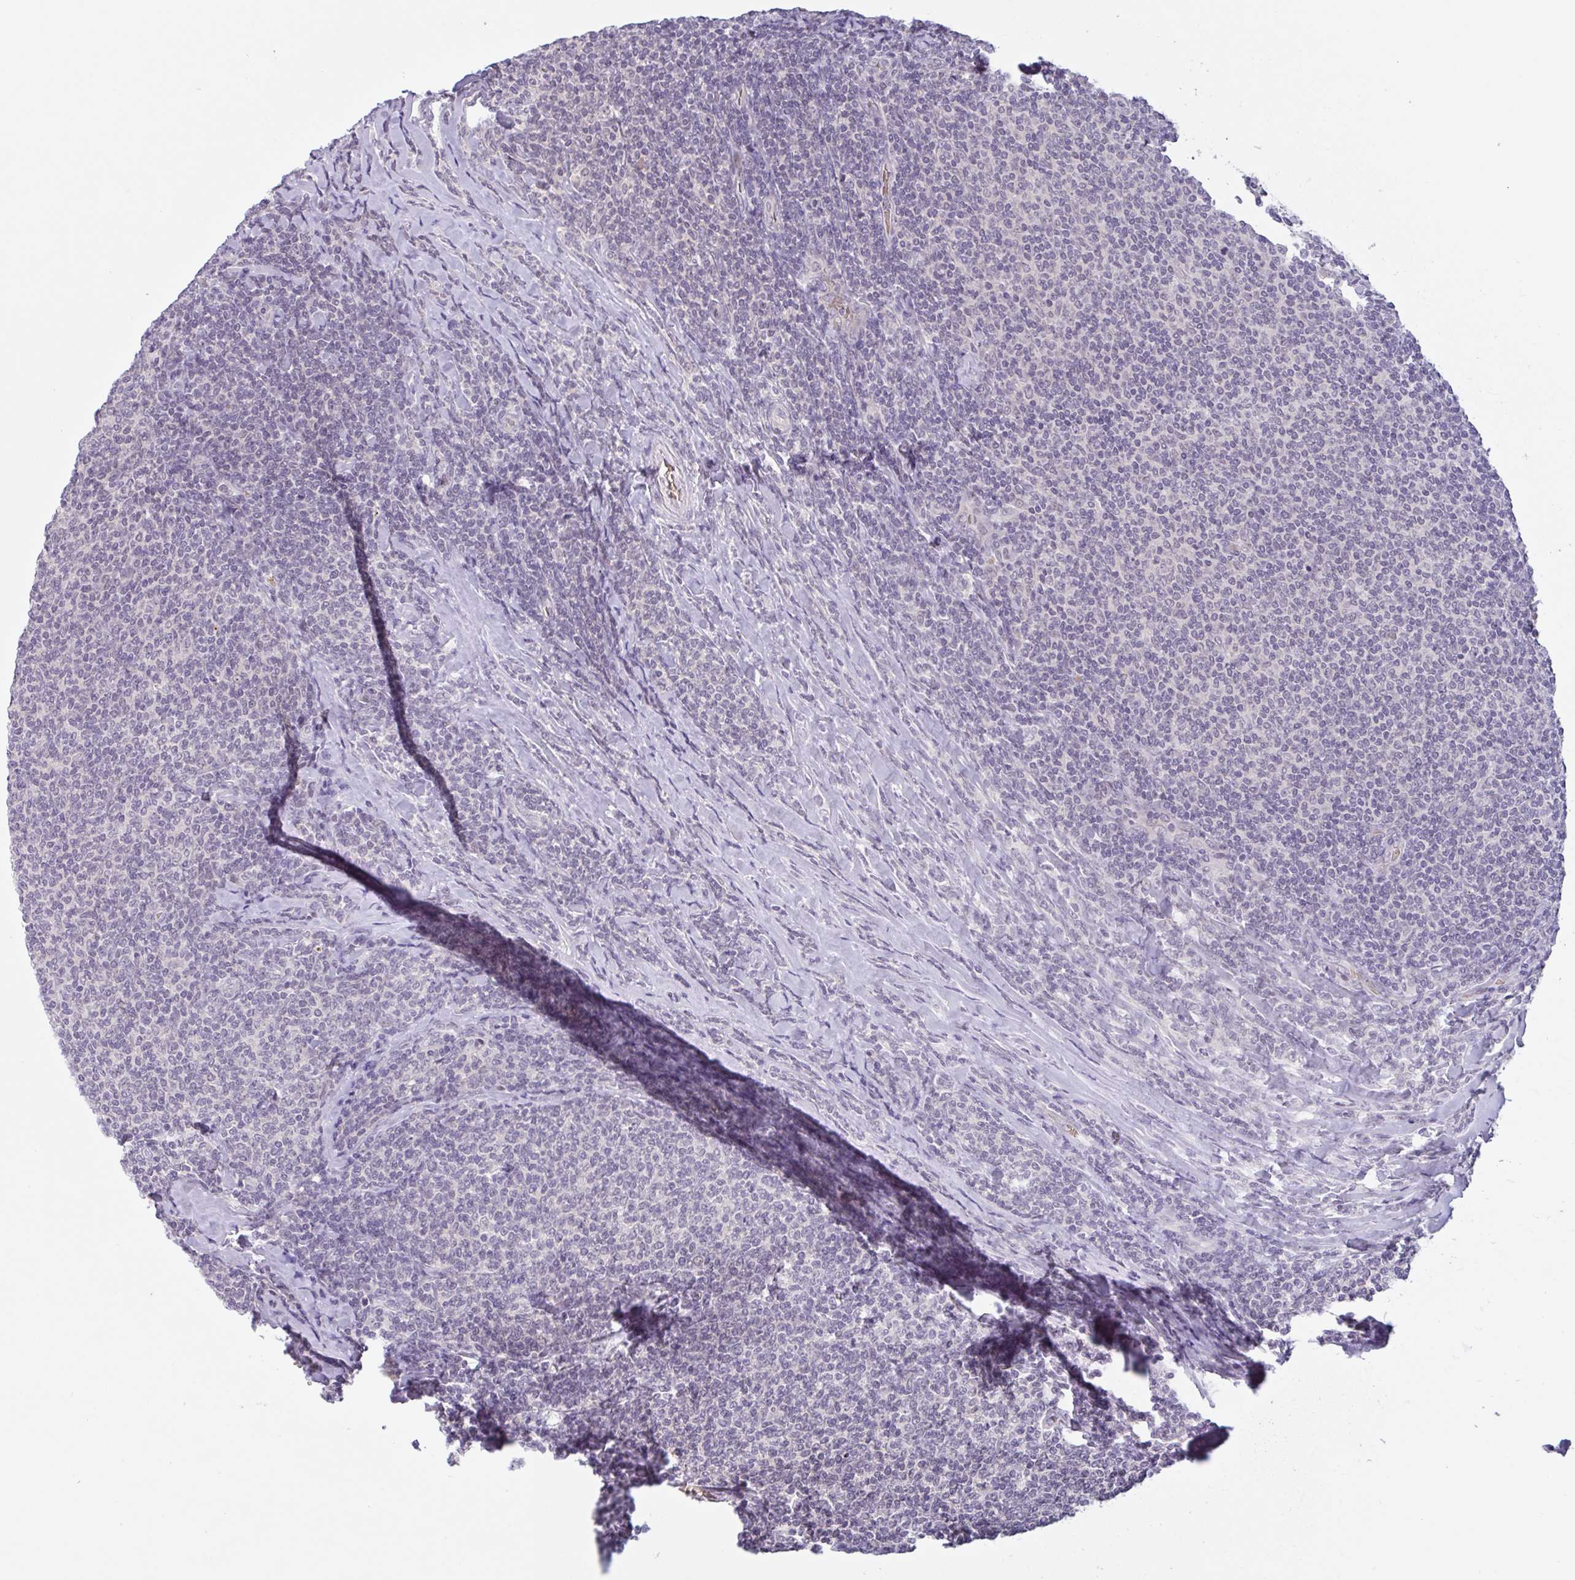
{"staining": {"intensity": "negative", "quantity": "none", "location": "none"}, "tissue": "lymphoma", "cell_type": "Tumor cells", "image_type": "cancer", "snomed": [{"axis": "morphology", "description": "Malignant lymphoma, non-Hodgkin's type, Low grade"}, {"axis": "topography", "description": "Lymph node"}], "caption": "A photomicrograph of human lymphoma is negative for staining in tumor cells.", "gene": "RHAG", "patient": {"sex": "male", "age": 52}}